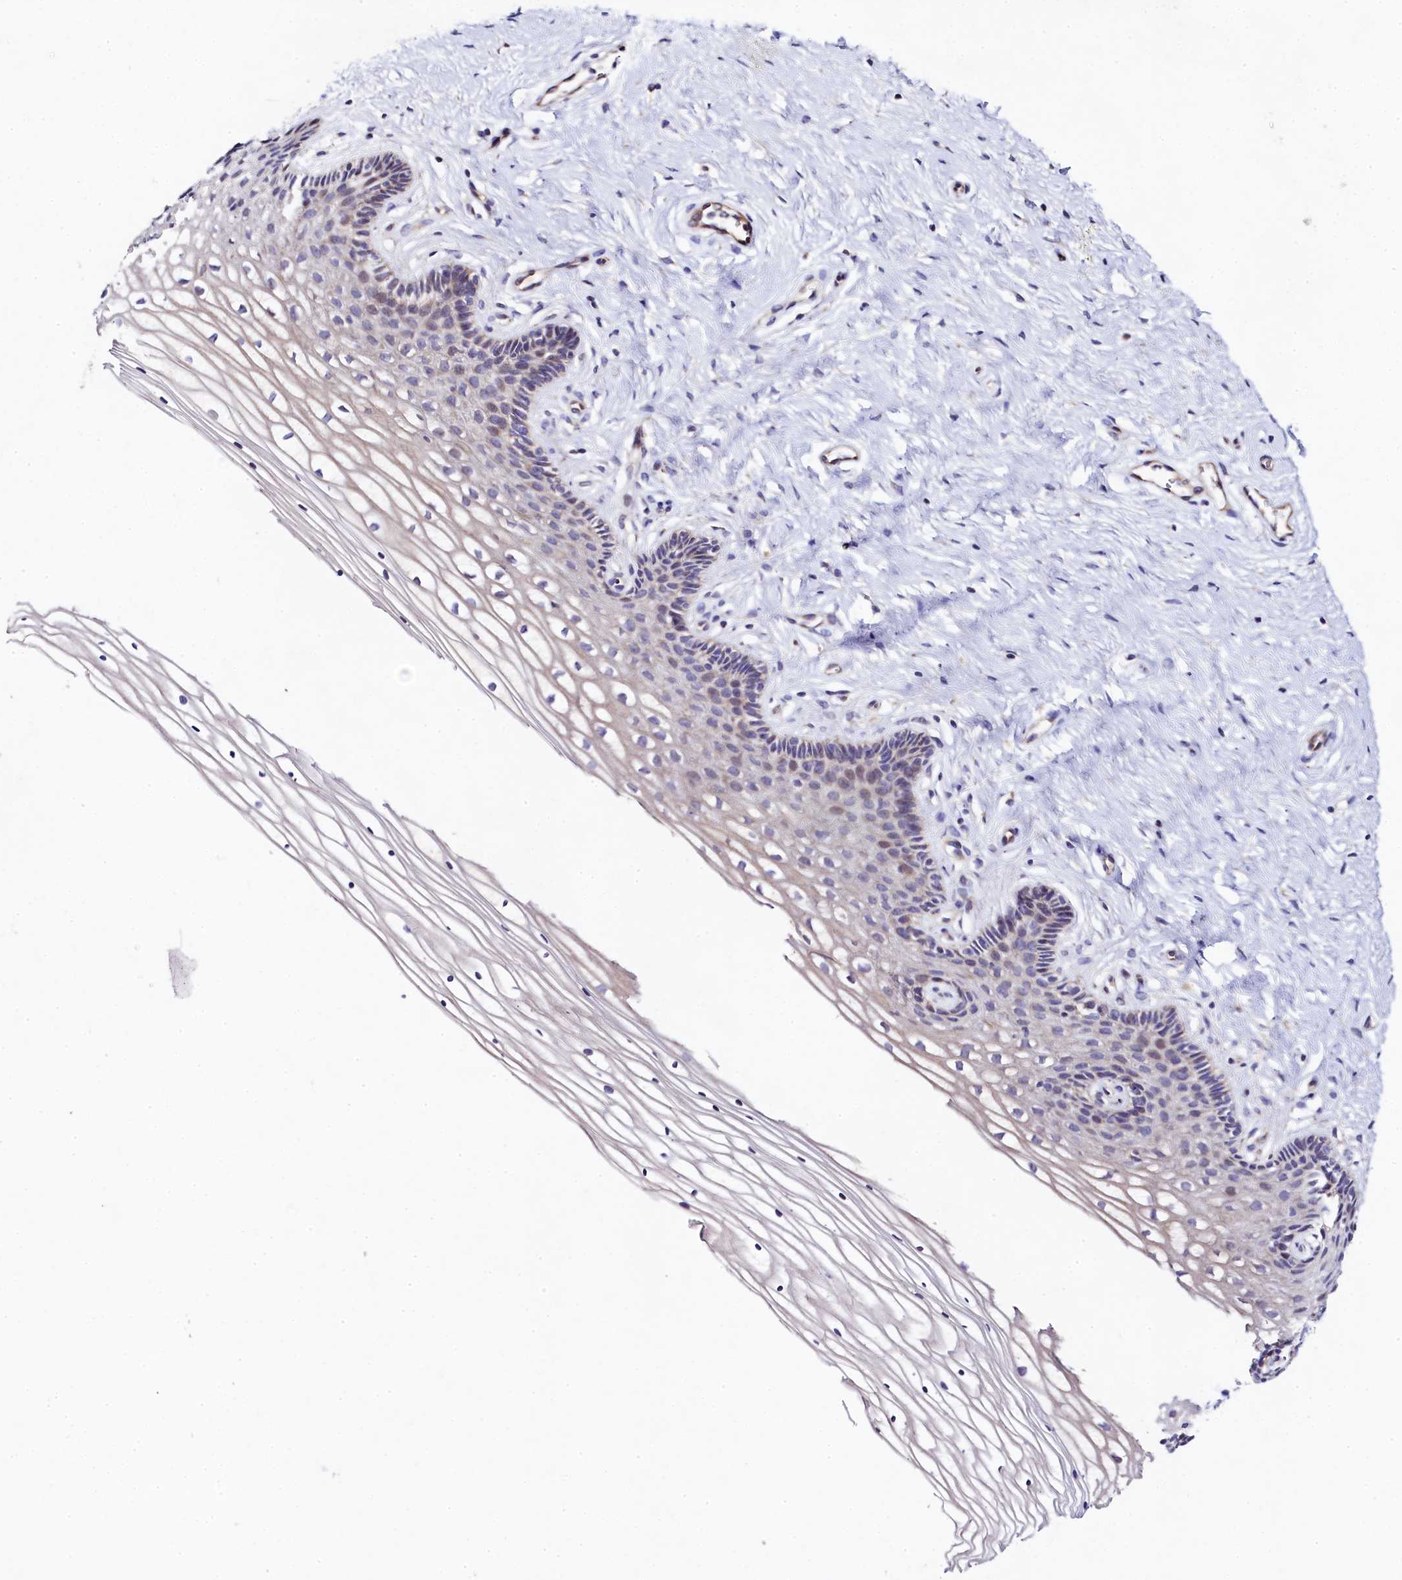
{"staining": {"intensity": "weak", "quantity": "25%-75%", "location": "cytoplasmic/membranous"}, "tissue": "cervix", "cell_type": "Glandular cells", "image_type": "normal", "snomed": [{"axis": "morphology", "description": "Normal tissue, NOS"}, {"axis": "topography", "description": "Cervix"}], "caption": "Weak cytoplasmic/membranous protein positivity is present in about 25%-75% of glandular cells in cervix.", "gene": "FXYD6", "patient": {"sex": "female", "age": 33}}